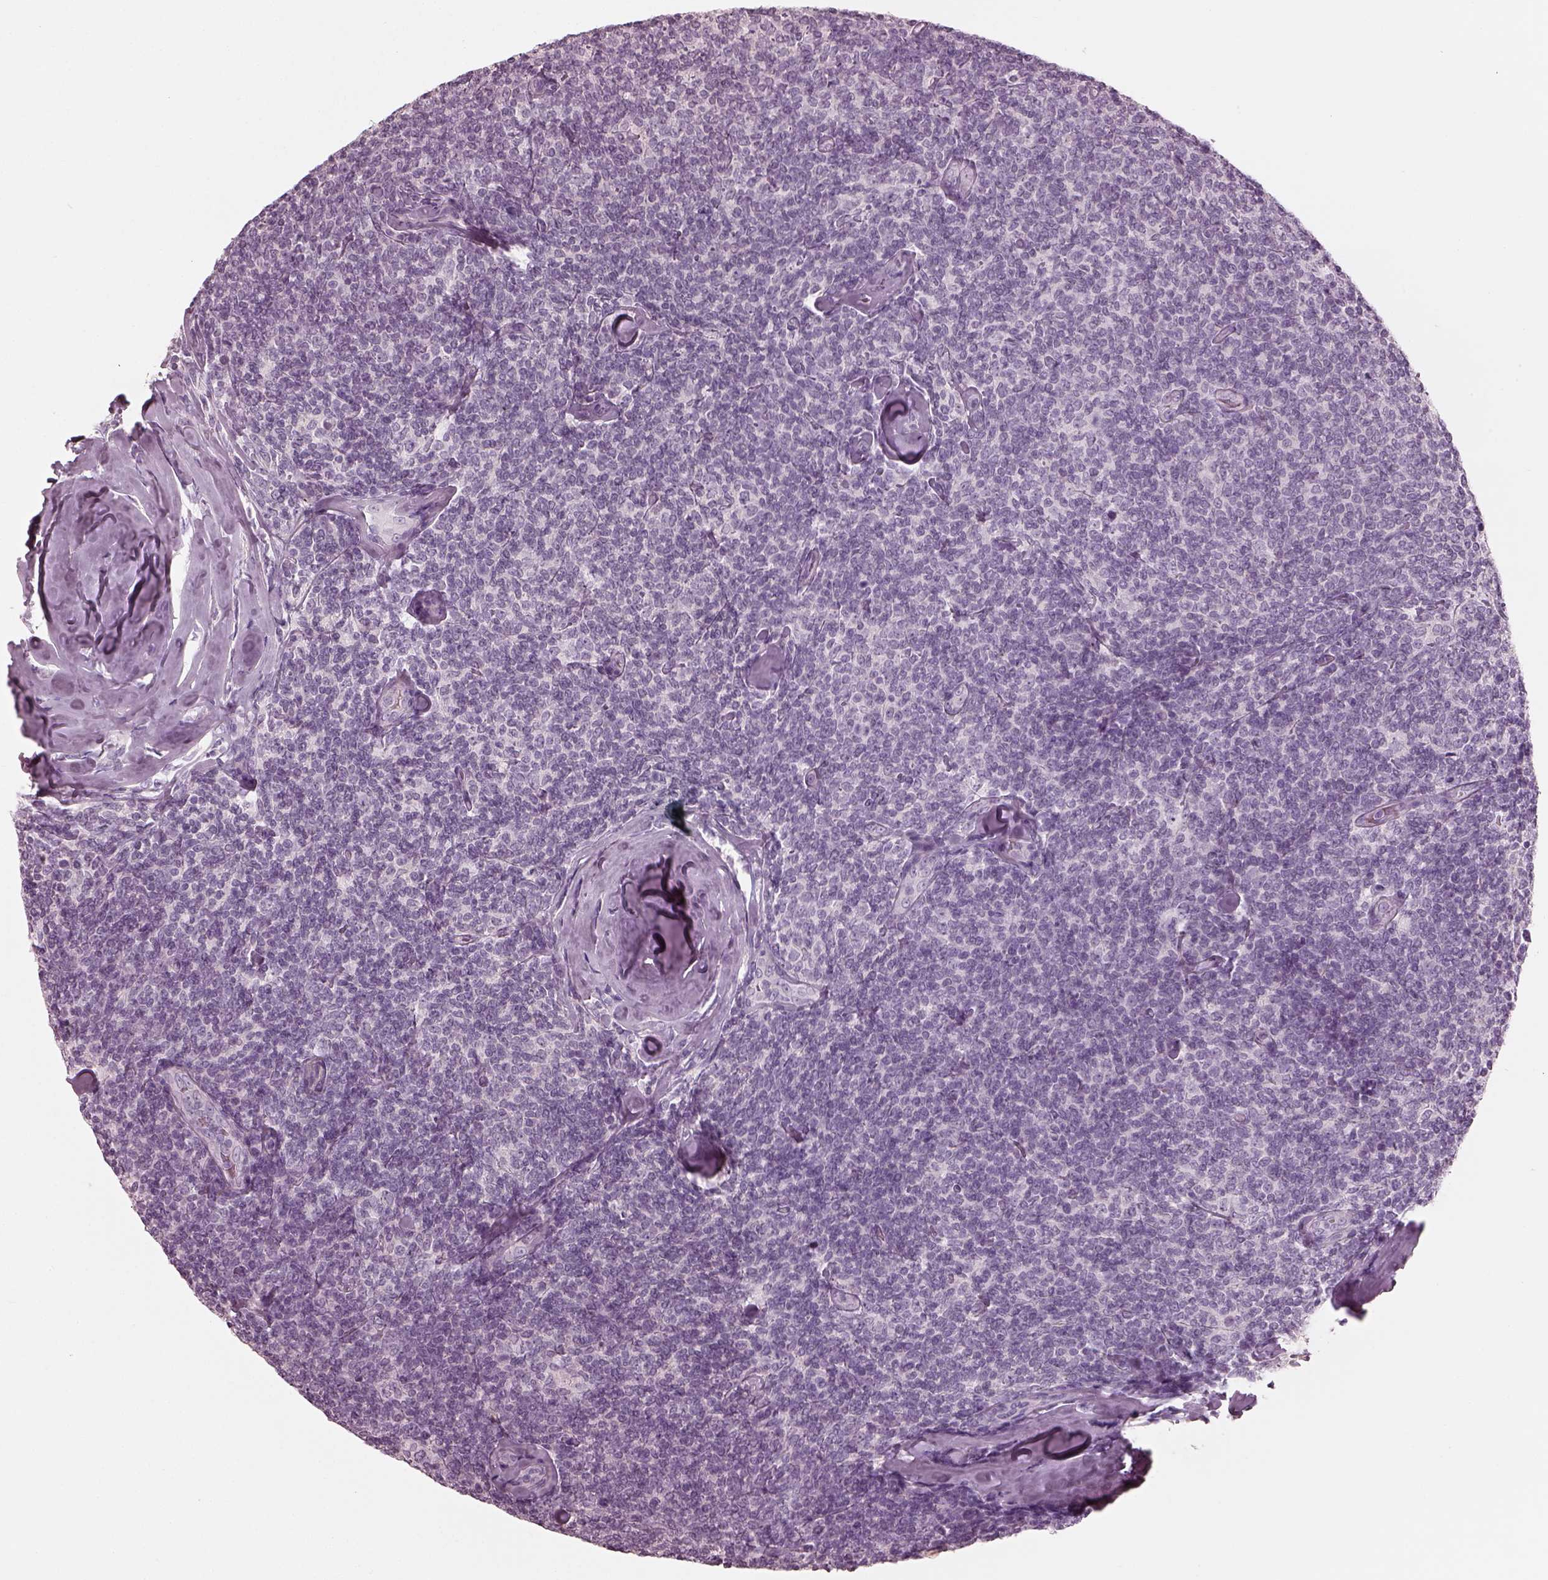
{"staining": {"intensity": "negative", "quantity": "none", "location": "none"}, "tissue": "lymphoma", "cell_type": "Tumor cells", "image_type": "cancer", "snomed": [{"axis": "morphology", "description": "Malignant lymphoma, non-Hodgkin's type, Low grade"}, {"axis": "topography", "description": "Lymph node"}], "caption": "A histopathology image of human lymphoma is negative for staining in tumor cells.", "gene": "RSPH9", "patient": {"sex": "female", "age": 56}}